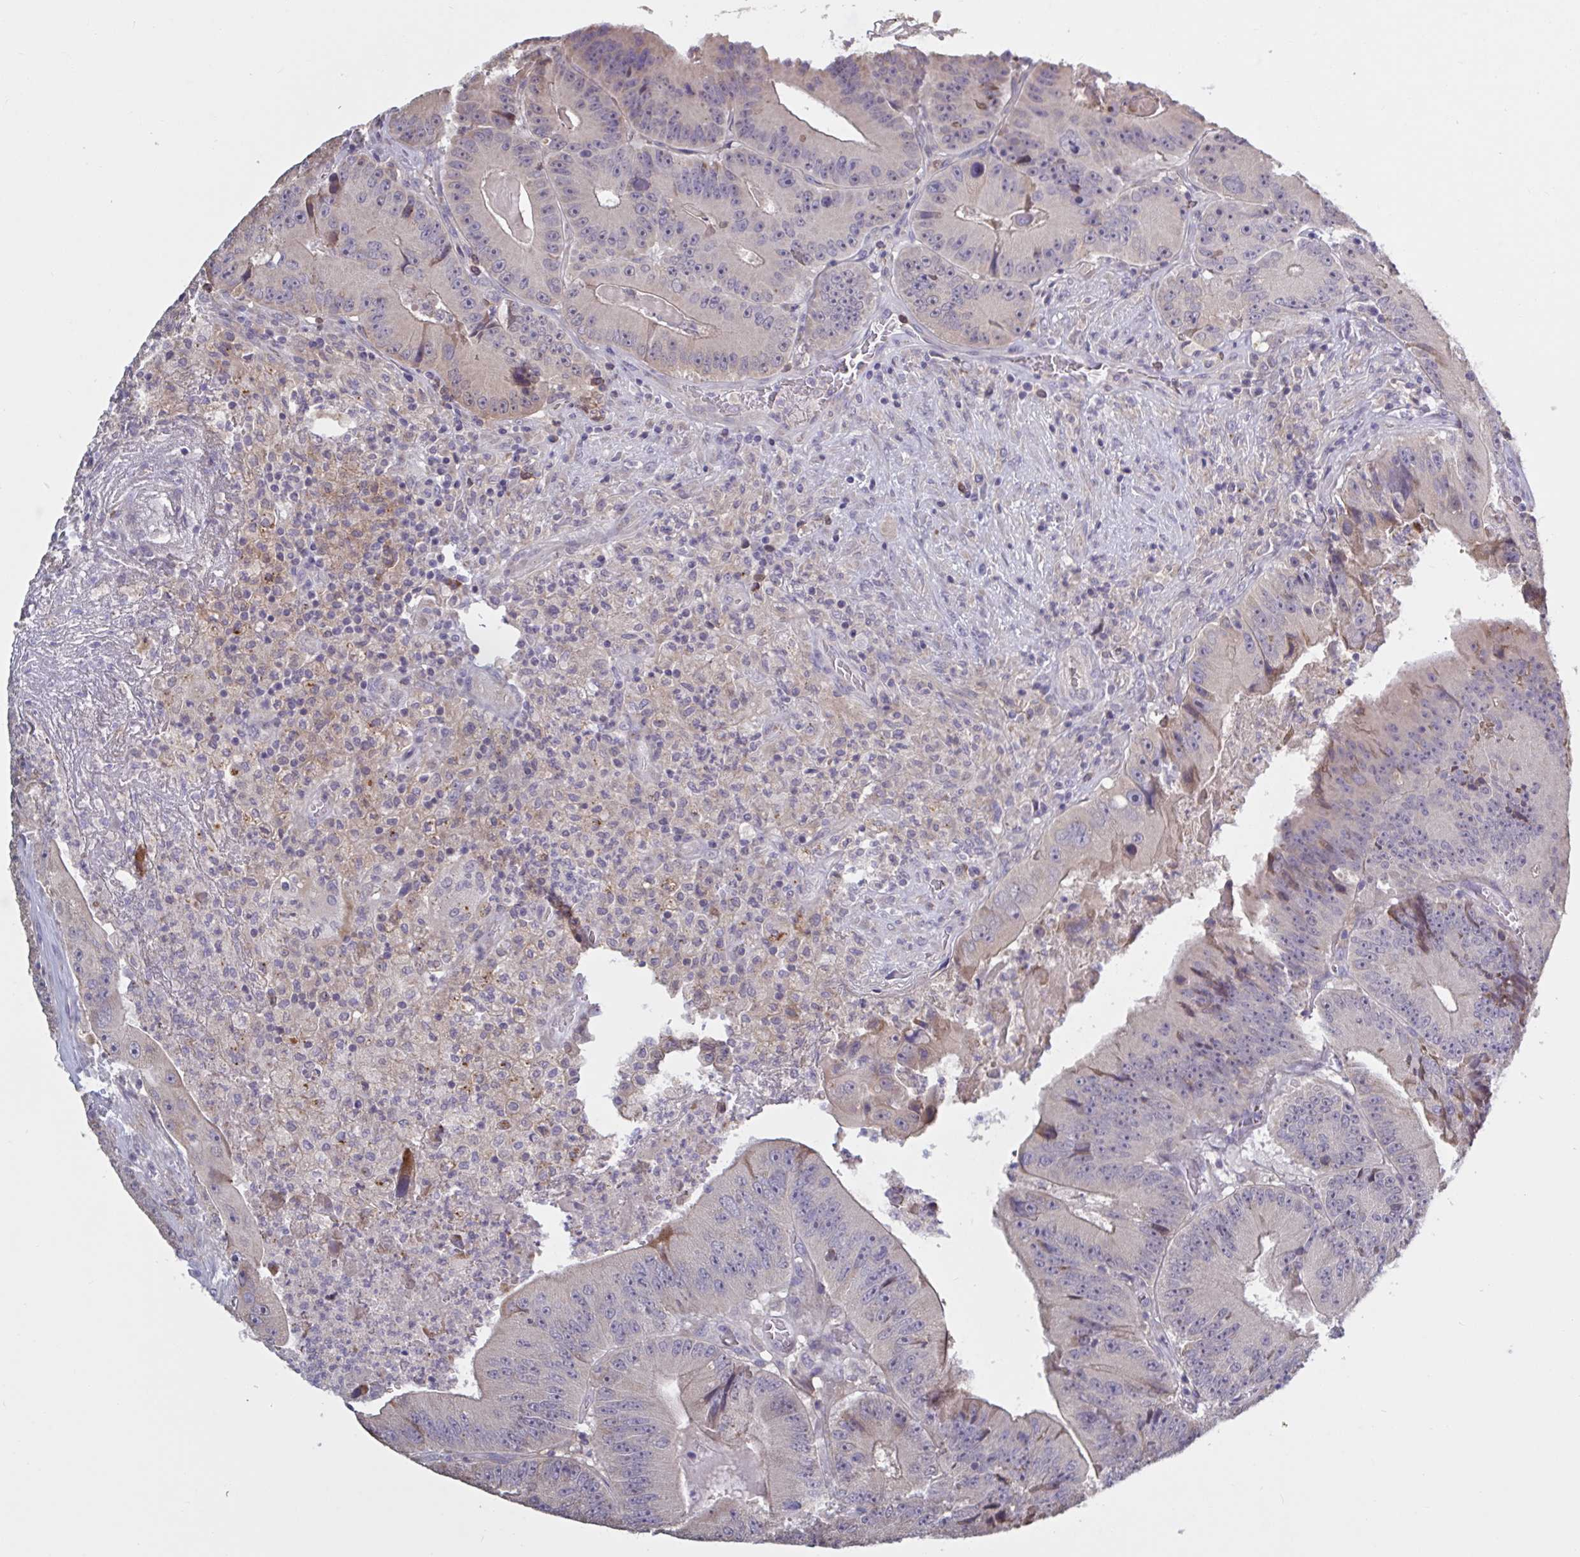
{"staining": {"intensity": "negative", "quantity": "none", "location": "none"}, "tissue": "colorectal cancer", "cell_type": "Tumor cells", "image_type": "cancer", "snomed": [{"axis": "morphology", "description": "Adenocarcinoma, NOS"}, {"axis": "topography", "description": "Colon"}], "caption": "Immunohistochemistry (IHC) of human colorectal adenocarcinoma demonstrates no expression in tumor cells.", "gene": "CD1E", "patient": {"sex": "female", "age": 86}}